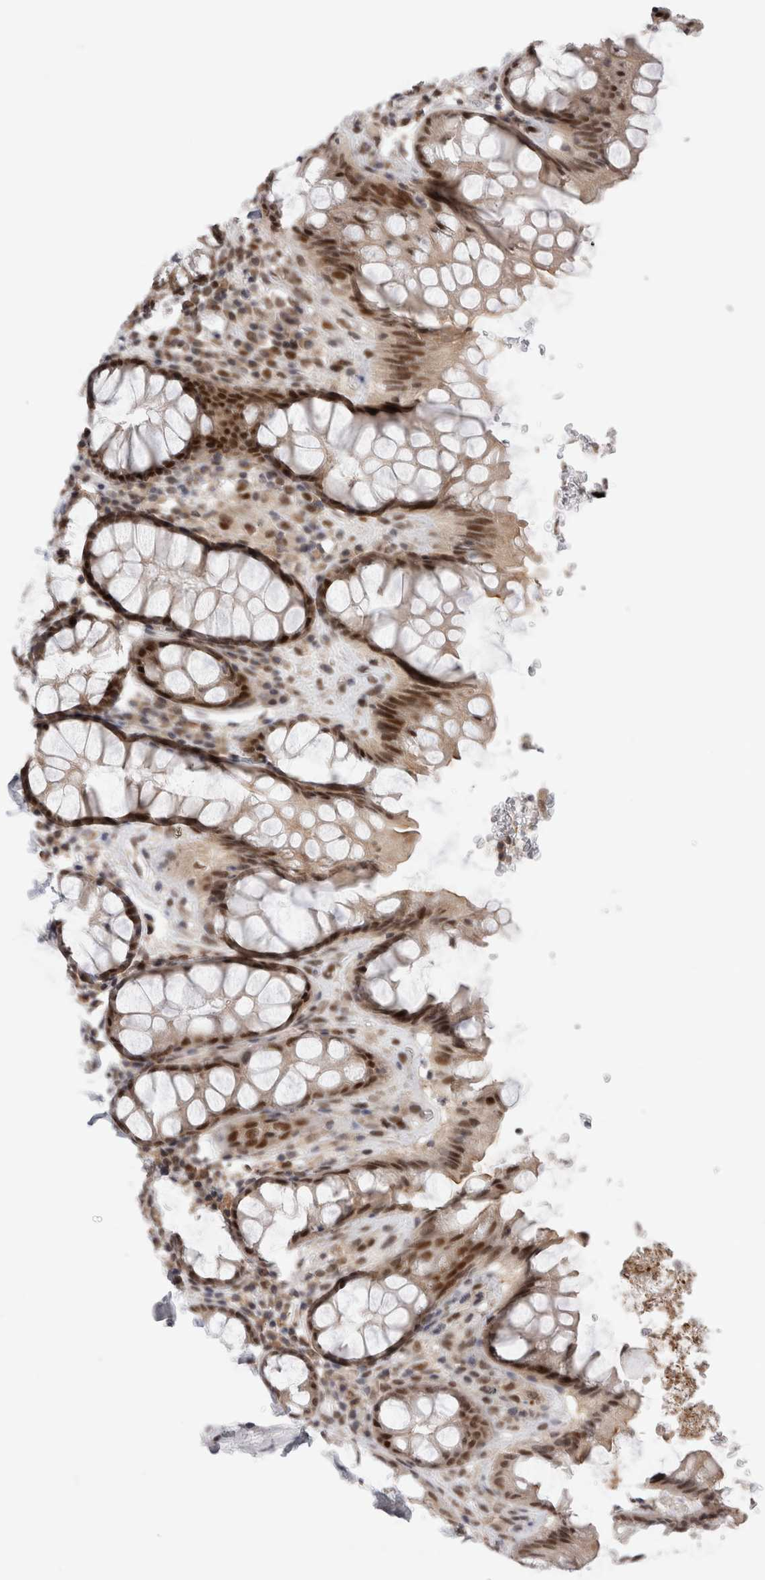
{"staining": {"intensity": "strong", "quantity": ">75%", "location": "nuclear"}, "tissue": "rectum", "cell_type": "Glandular cells", "image_type": "normal", "snomed": [{"axis": "morphology", "description": "Normal tissue, NOS"}, {"axis": "topography", "description": "Rectum"}], "caption": "This is a histology image of immunohistochemistry staining of benign rectum, which shows strong staining in the nuclear of glandular cells.", "gene": "ZNF521", "patient": {"sex": "male", "age": 64}}